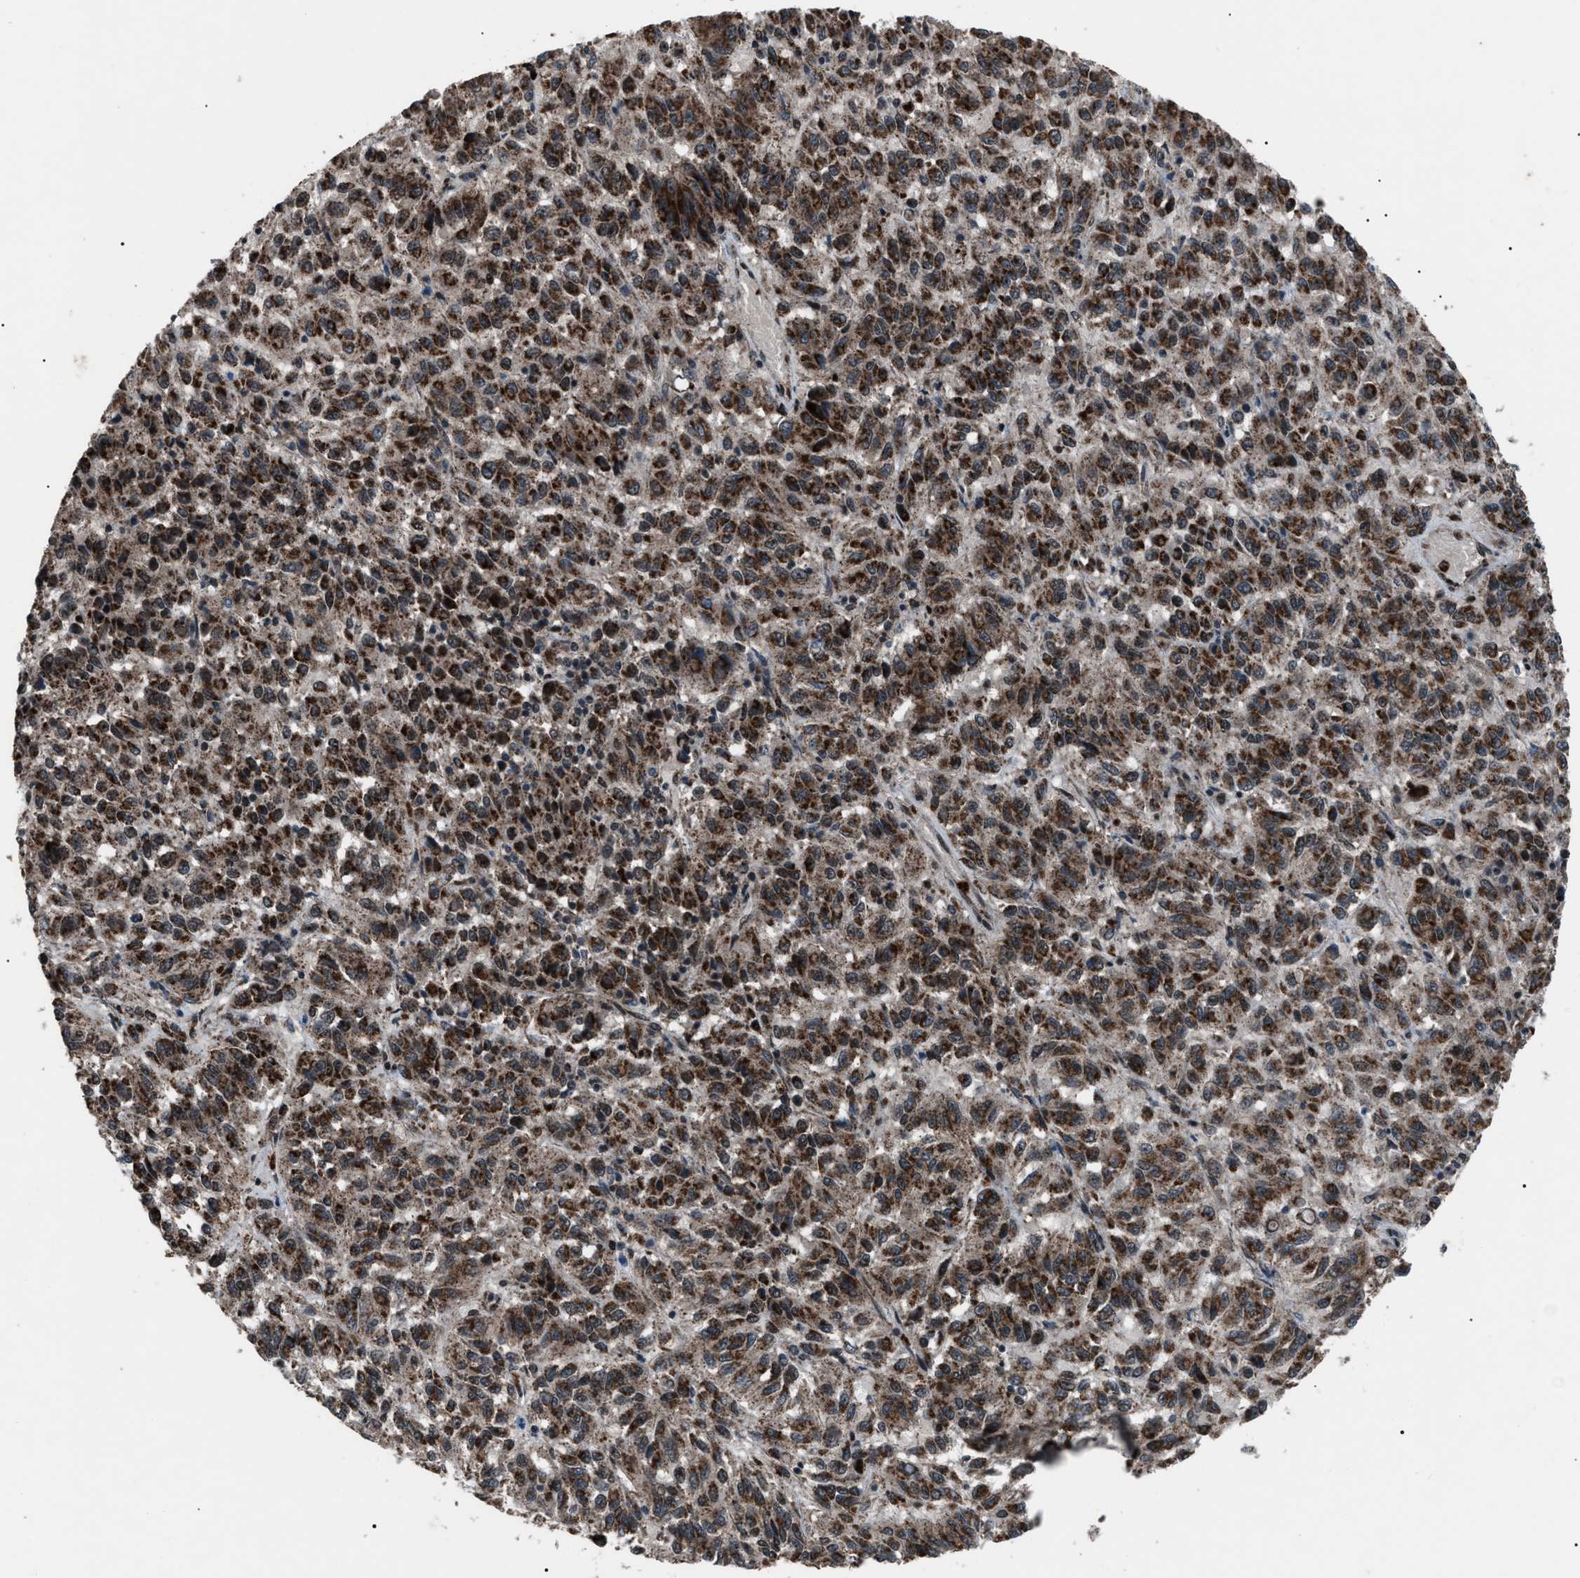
{"staining": {"intensity": "strong", "quantity": ">75%", "location": "cytoplasmic/membranous"}, "tissue": "melanoma", "cell_type": "Tumor cells", "image_type": "cancer", "snomed": [{"axis": "morphology", "description": "Malignant melanoma, Metastatic site"}, {"axis": "topography", "description": "Lung"}], "caption": "The histopathology image displays staining of melanoma, revealing strong cytoplasmic/membranous protein expression (brown color) within tumor cells.", "gene": "ZFAND2A", "patient": {"sex": "male", "age": 64}}